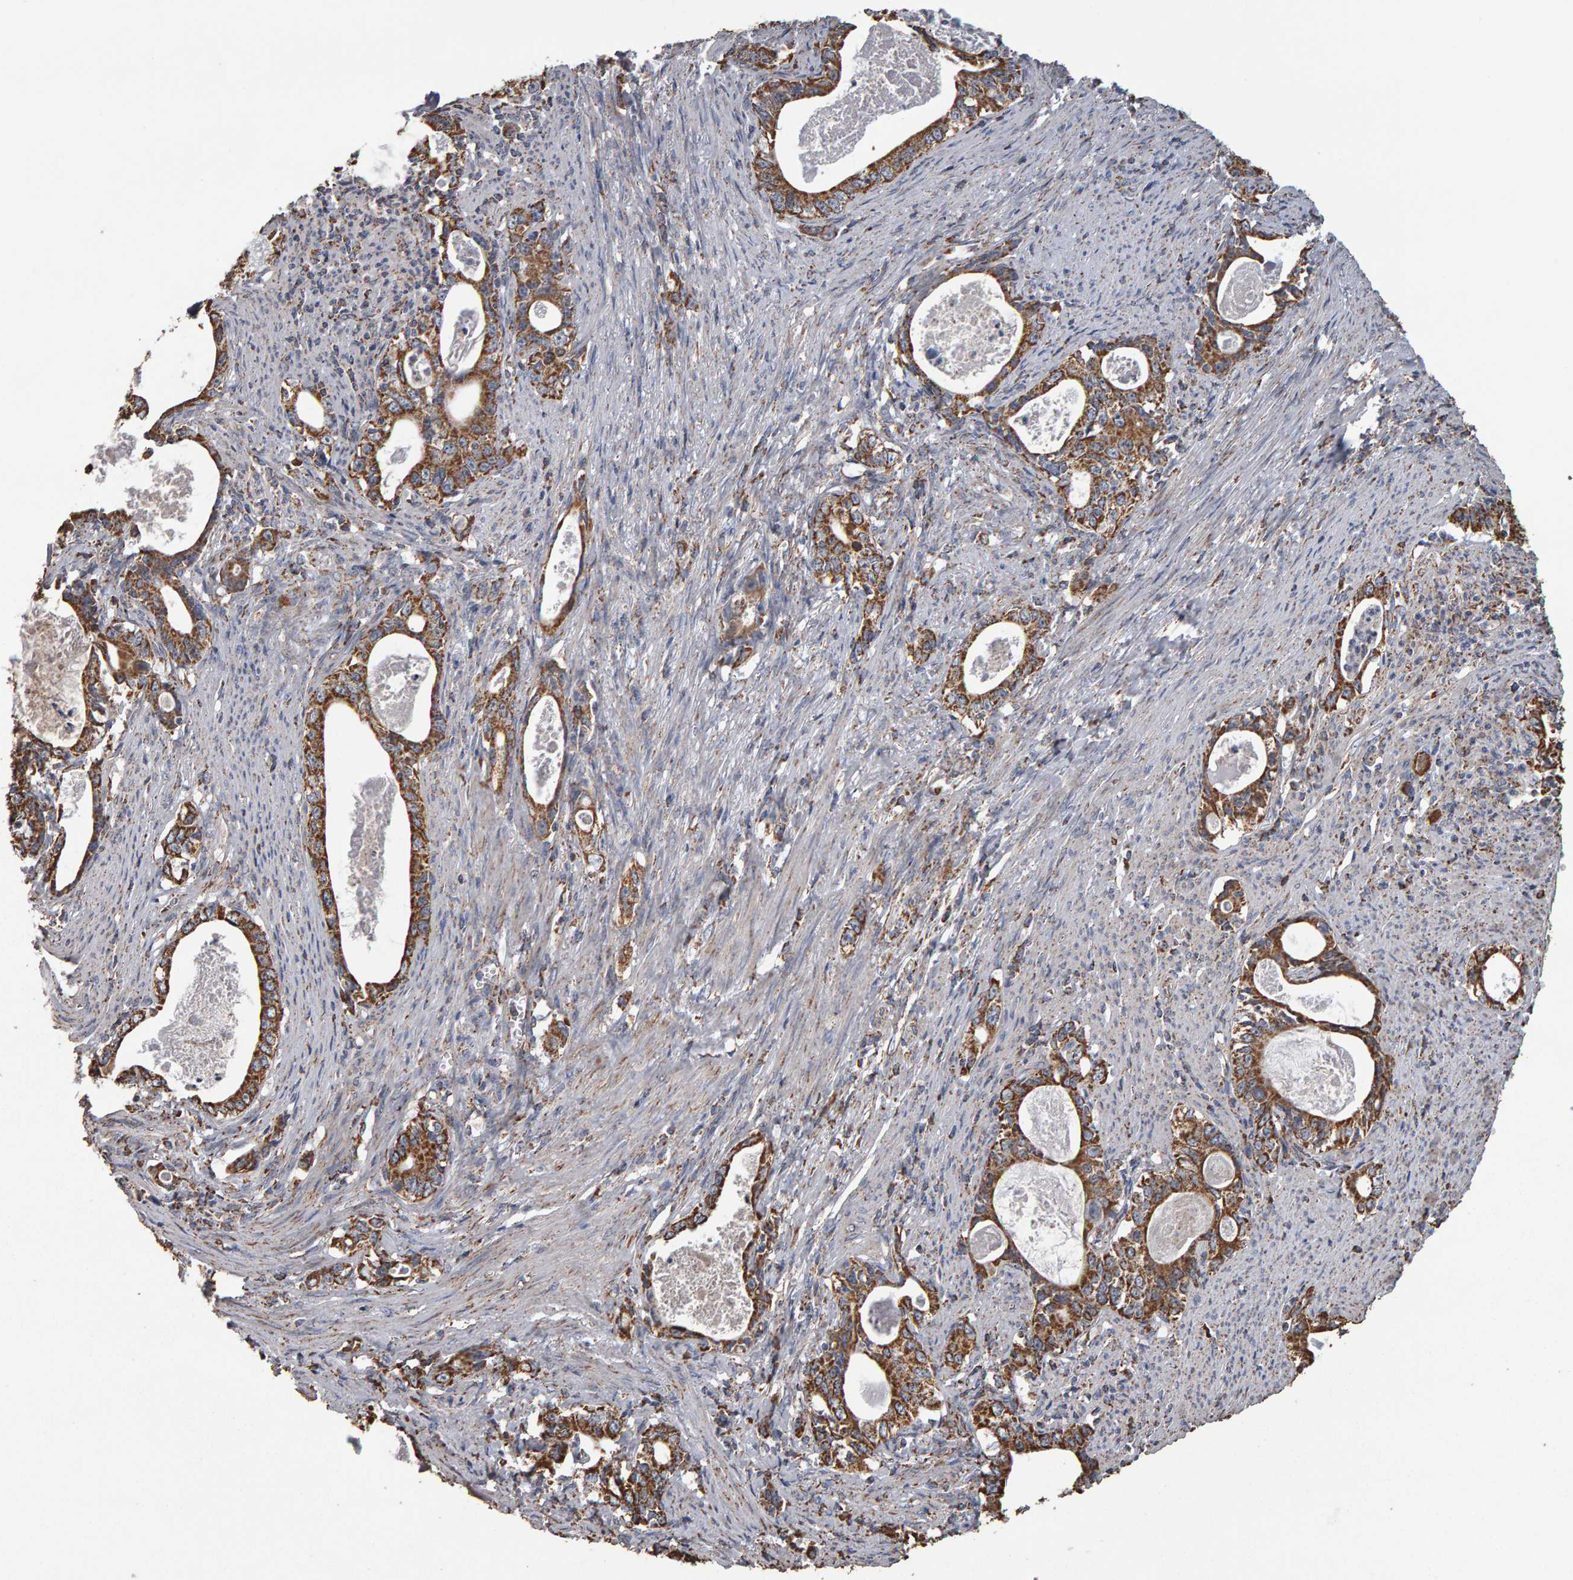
{"staining": {"intensity": "moderate", "quantity": ">75%", "location": "cytoplasmic/membranous"}, "tissue": "stomach cancer", "cell_type": "Tumor cells", "image_type": "cancer", "snomed": [{"axis": "morphology", "description": "Adenocarcinoma, NOS"}, {"axis": "topography", "description": "Stomach, lower"}], "caption": "Immunohistochemistry image of stomach cancer (adenocarcinoma) stained for a protein (brown), which displays medium levels of moderate cytoplasmic/membranous expression in approximately >75% of tumor cells.", "gene": "TOM1L1", "patient": {"sex": "female", "age": 72}}